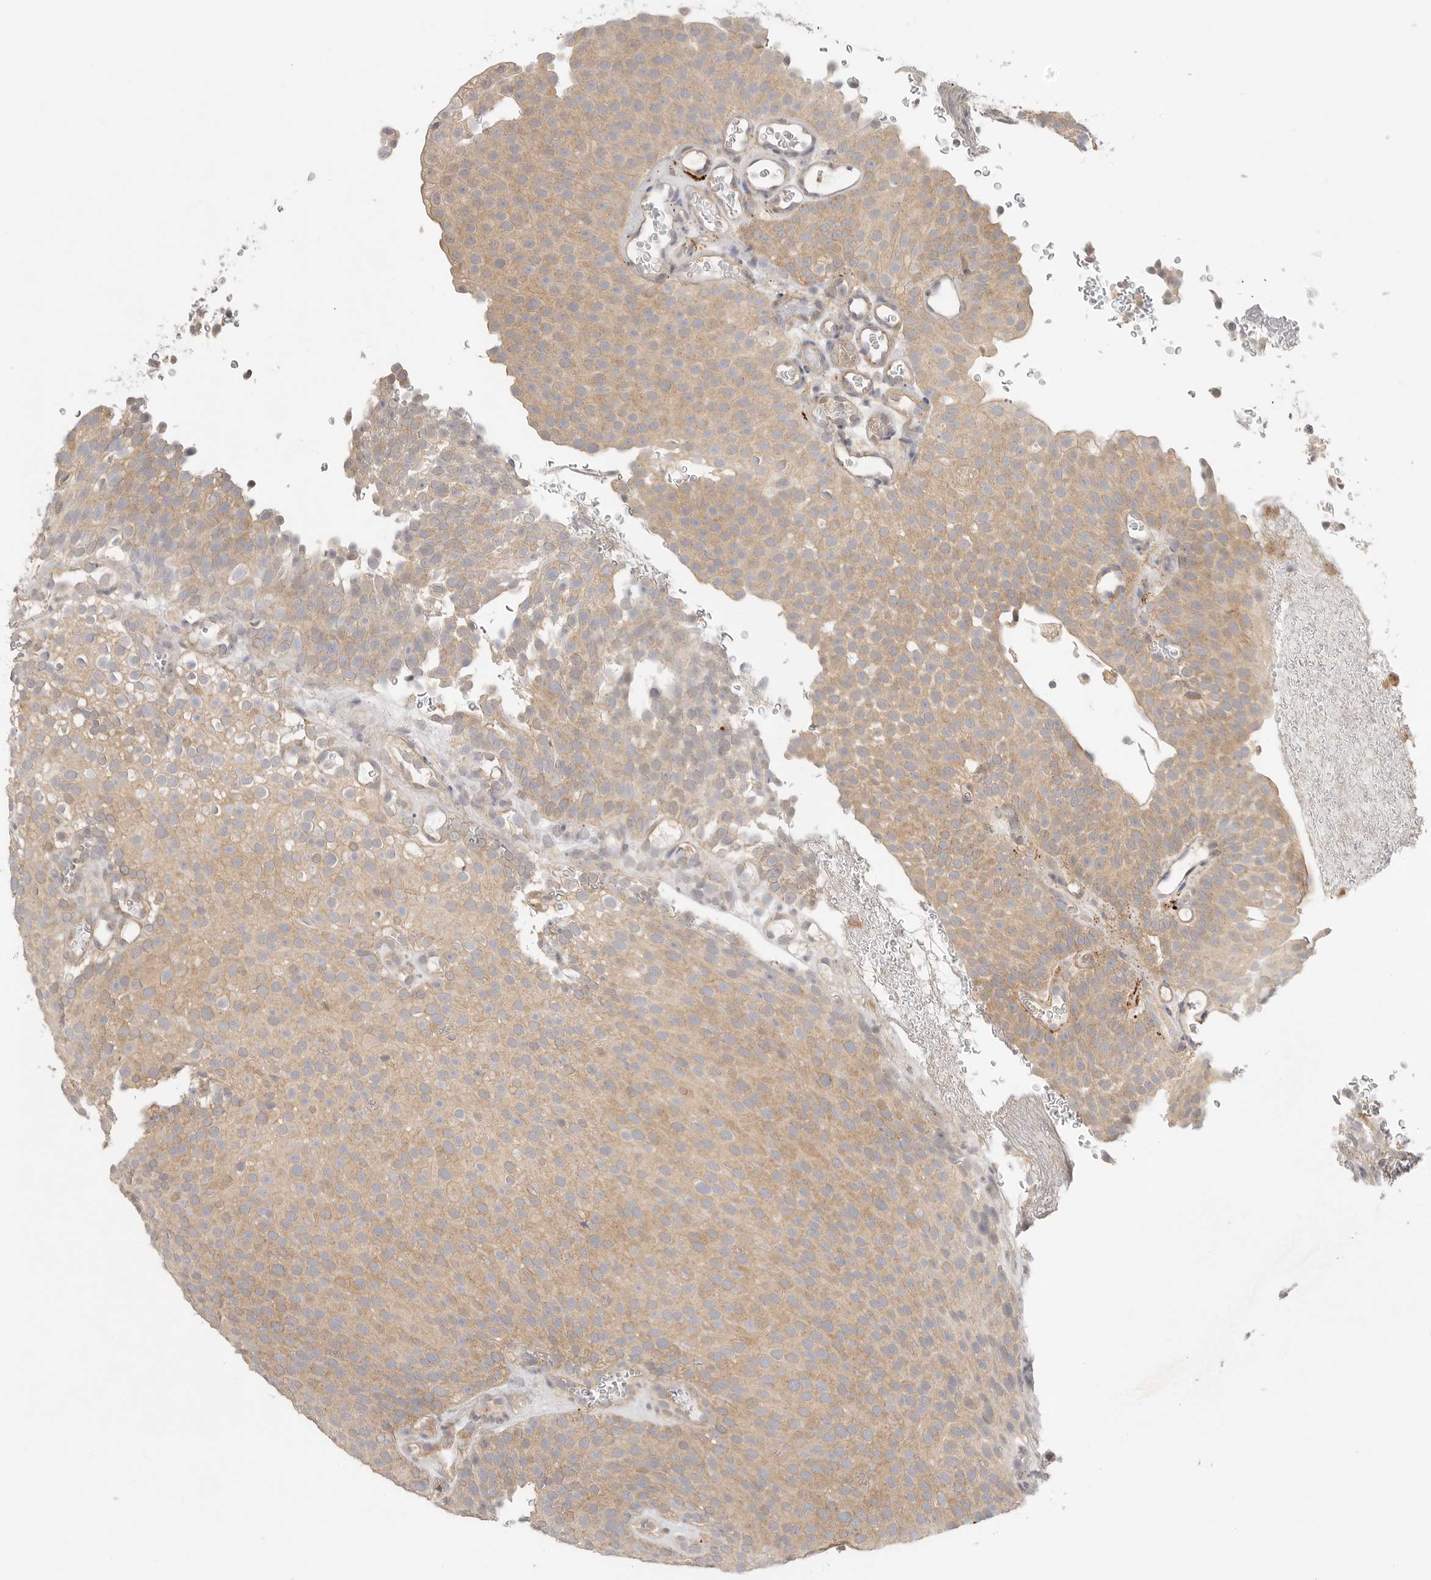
{"staining": {"intensity": "weak", "quantity": ">75%", "location": "cytoplasmic/membranous"}, "tissue": "urothelial cancer", "cell_type": "Tumor cells", "image_type": "cancer", "snomed": [{"axis": "morphology", "description": "Urothelial carcinoma, Low grade"}, {"axis": "topography", "description": "Urinary bladder"}], "caption": "Immunohistochemical staining of human urothelial cancer reveals low levels of weak cytoplasmic/membranous staining in about >75% of tumor cells. The protein is shown in brown color, while the nuclei are stained blue.", "gene": "HDAC6", "patient": {"sex": "male", "age": 78}}